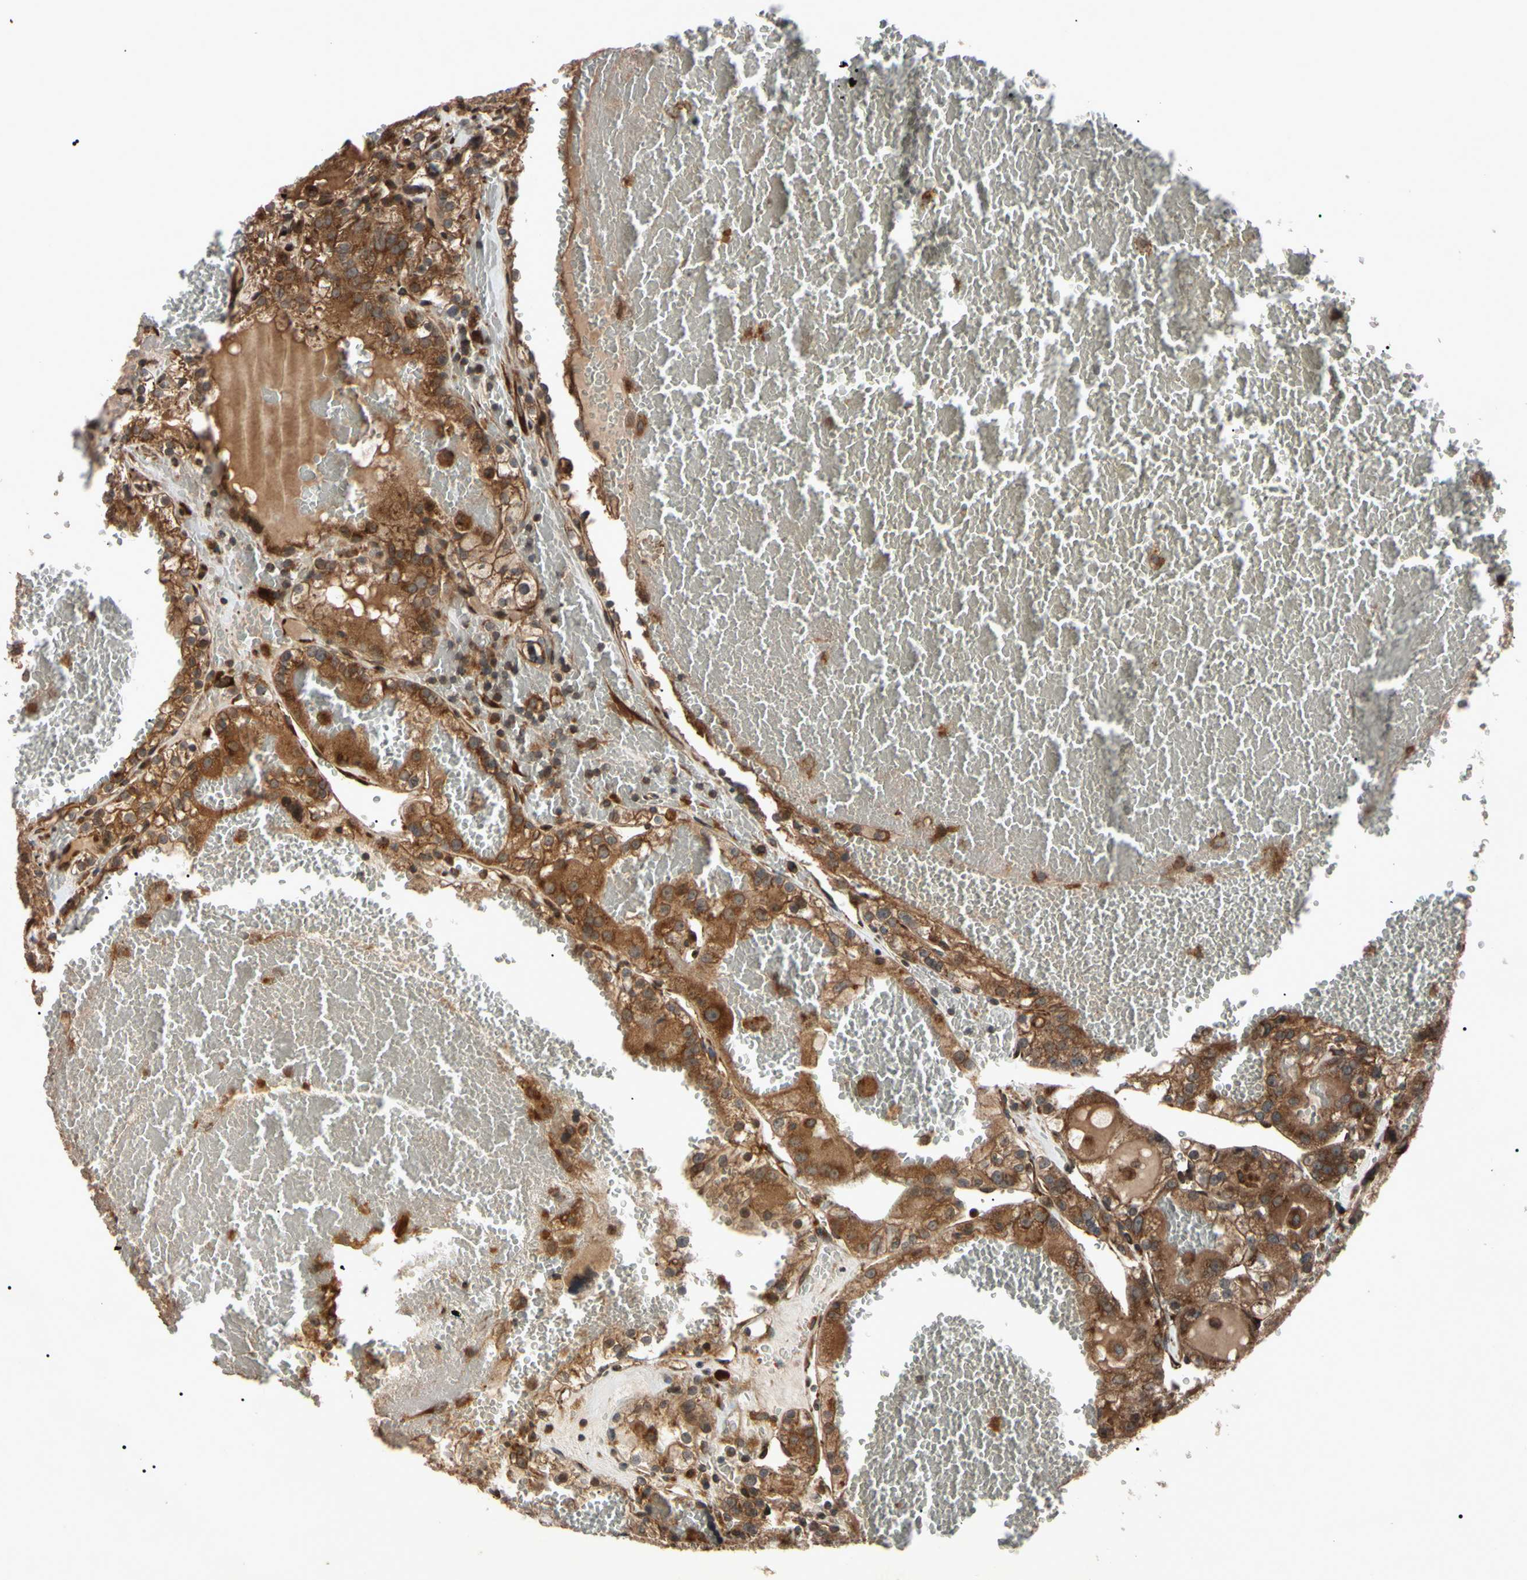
{"staining": {"intensity": "strong", "quantity": ">75%", "location": "cytoplasmic/membranous"}, "tissue": "renal cancer", "cell_type": "Tumor cells", "image_type": "cancer", "snomed": [{"axis": "morphology", "description": "Normal tissue, NOS"}, {"axis": "morphology", "description": "Adenocarcinoma, NOS"}, {"axis": "topography", "description": "Kidney"}], "caption": "The histopathology image reveals a brown stain indicating the presence of a protein in the cytoplasmic/membranous of tumor cells in renal adenocarcinoma. (brown staining indicates protein expression, while blue staining denotes nuclei).", "gene": "GUCY1B1", "patient": {"sex": "male", "age": 61}}